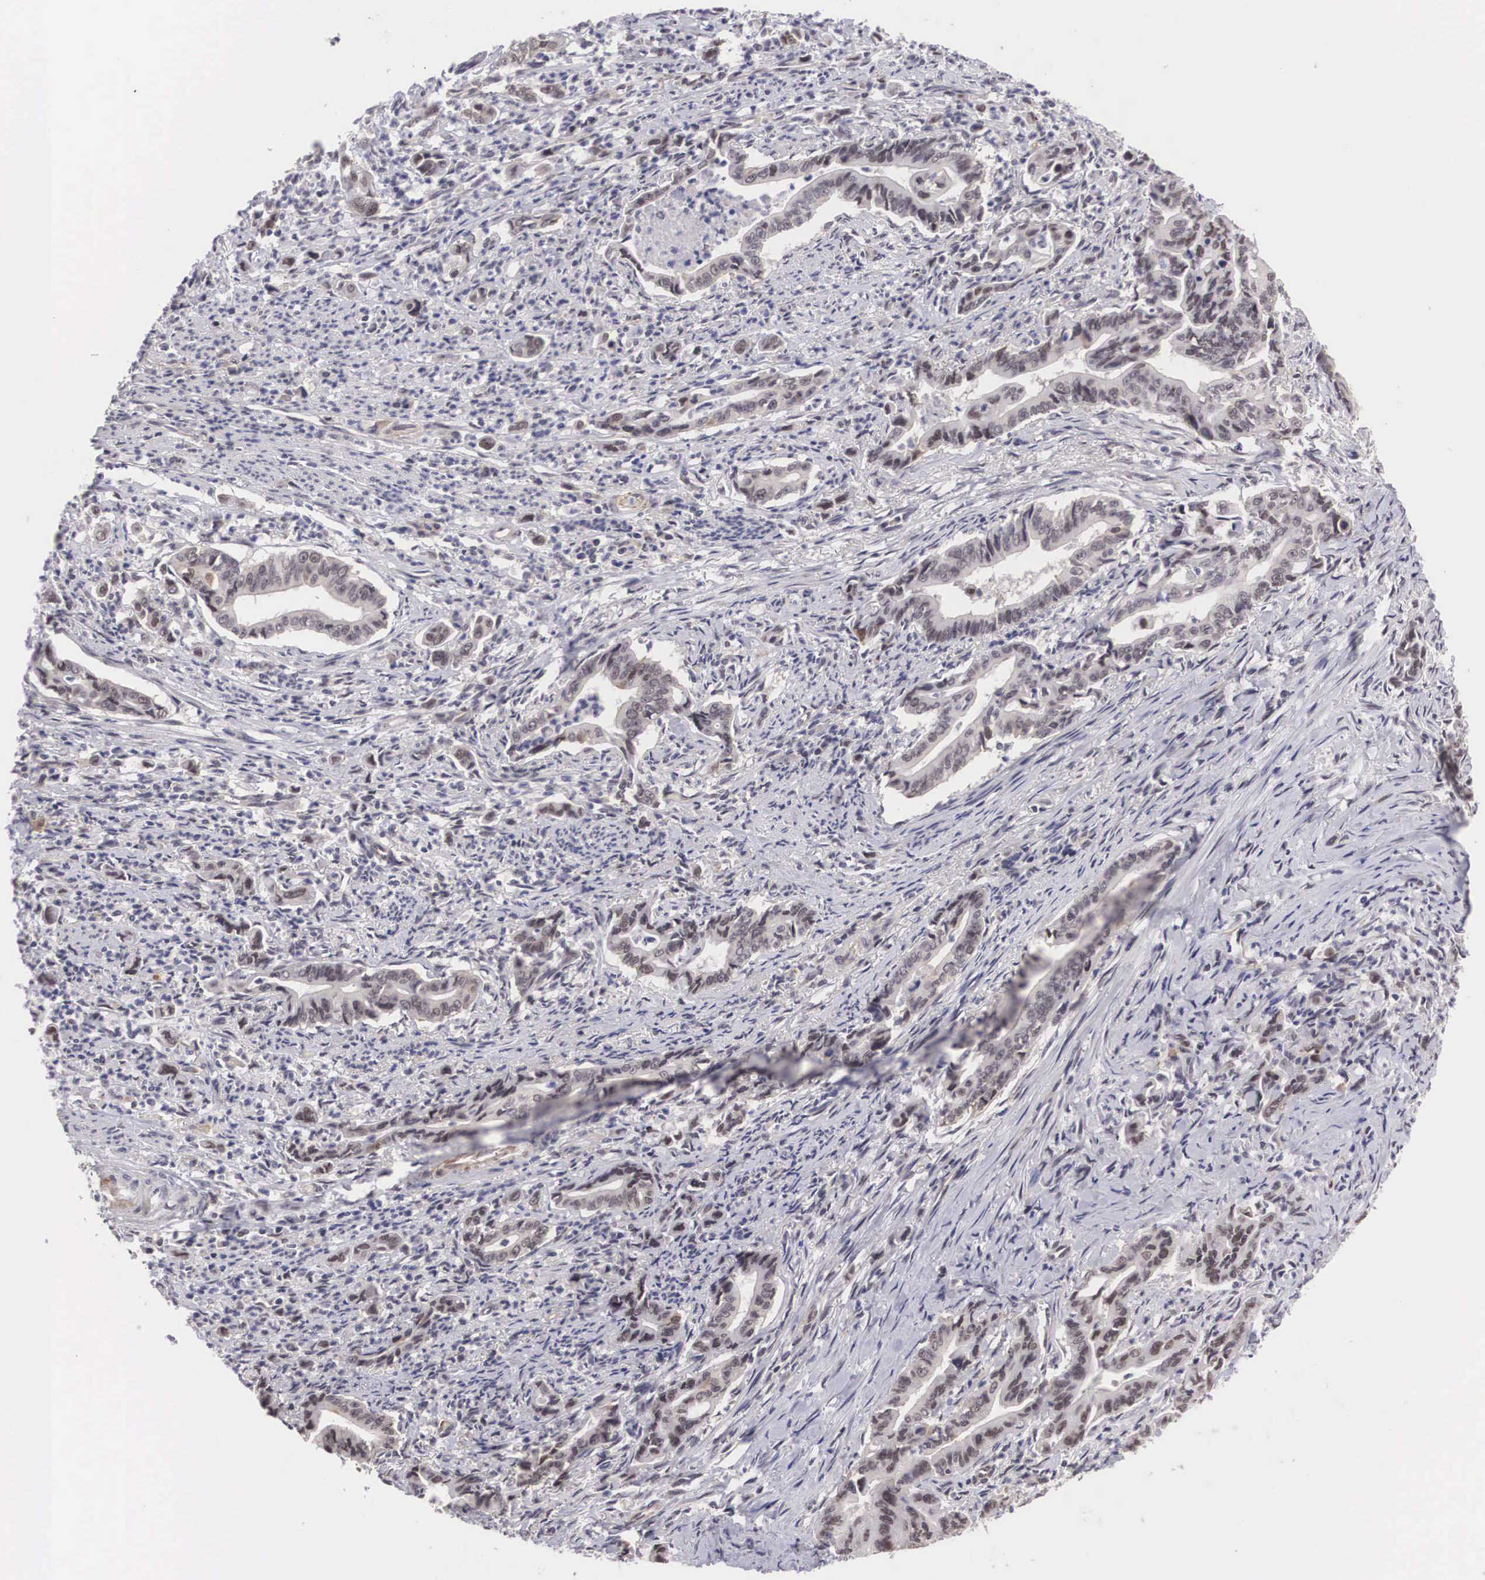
{"staining": {"intensity": "weak", "quantity": "<25%", "location": "nuclear"}, "tissue": "stomach cancer", "cell_type": "Tumor cells", "image_type": "cancer", "snomed": [{"axis": "morphology", "description": "Adenocarcinoma, NOS"}, {"axis": "topography", "description": "Stomach"}], "caption": "This is an immunohistochemistry histopathology image of human adenocarcinoma (stomach). There is no expression in tumor cells.", "gene": "MORC2", "patient": {"sex": "female", "age": 76}}